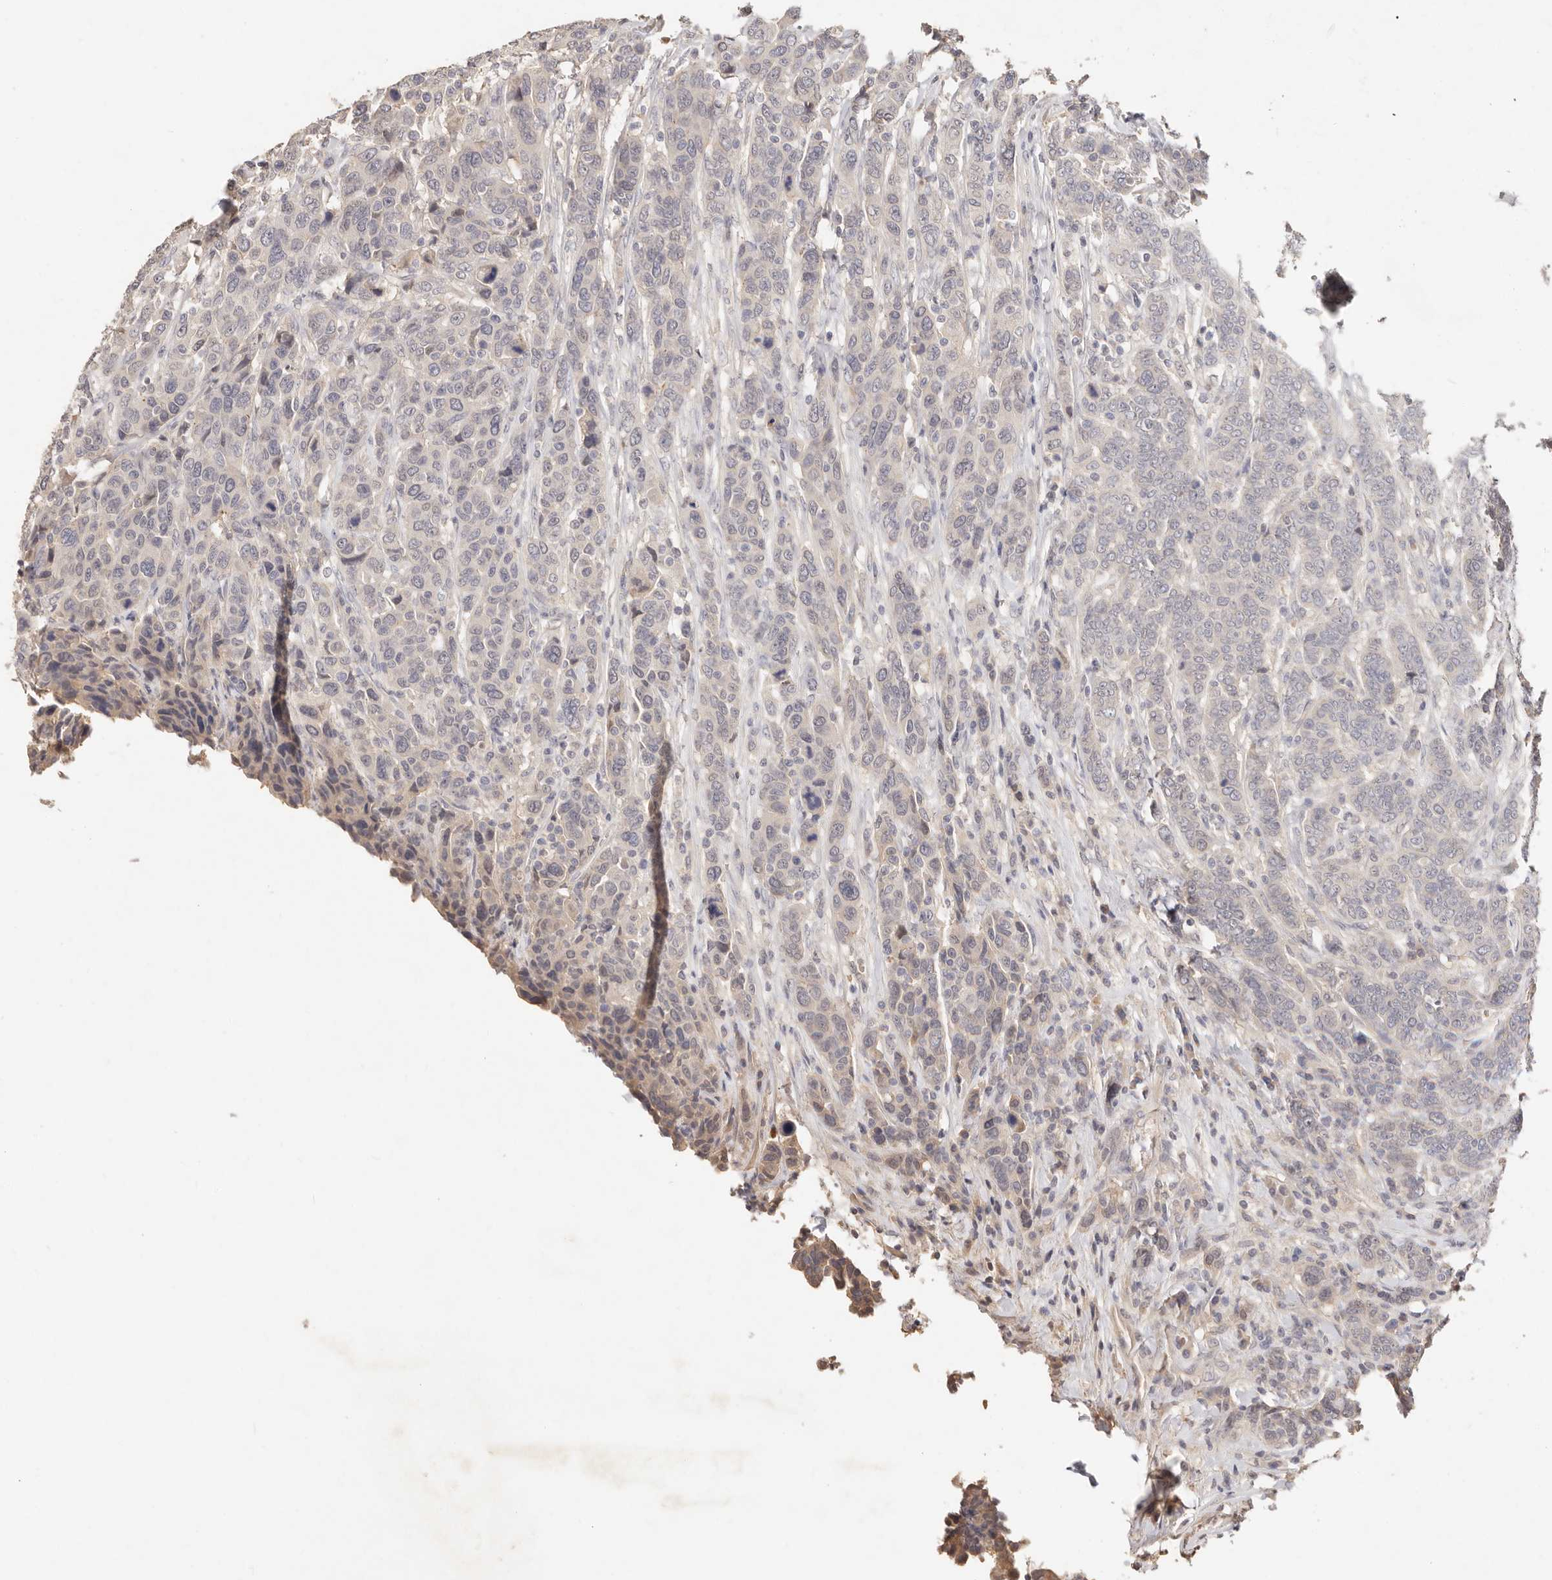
{"staining": {"intensity": "weak", "quantity": "<25%", "location": "cytoplasmic/membranous"}, "tissue": "breast cancer", "cell_type": "Tumor cells", "image_type": "cancer", "snomed": [{"axis": "morphology", "description": "Duct carcinoma"}, {"axis": "topography", "description": "Breast"}], "caption": "IHC of human breast infiltrating ductal carcinoma displays no positivity in tumor cells.", "gene": "CXADR", "patient": {"sex": "female", "age": 37}}